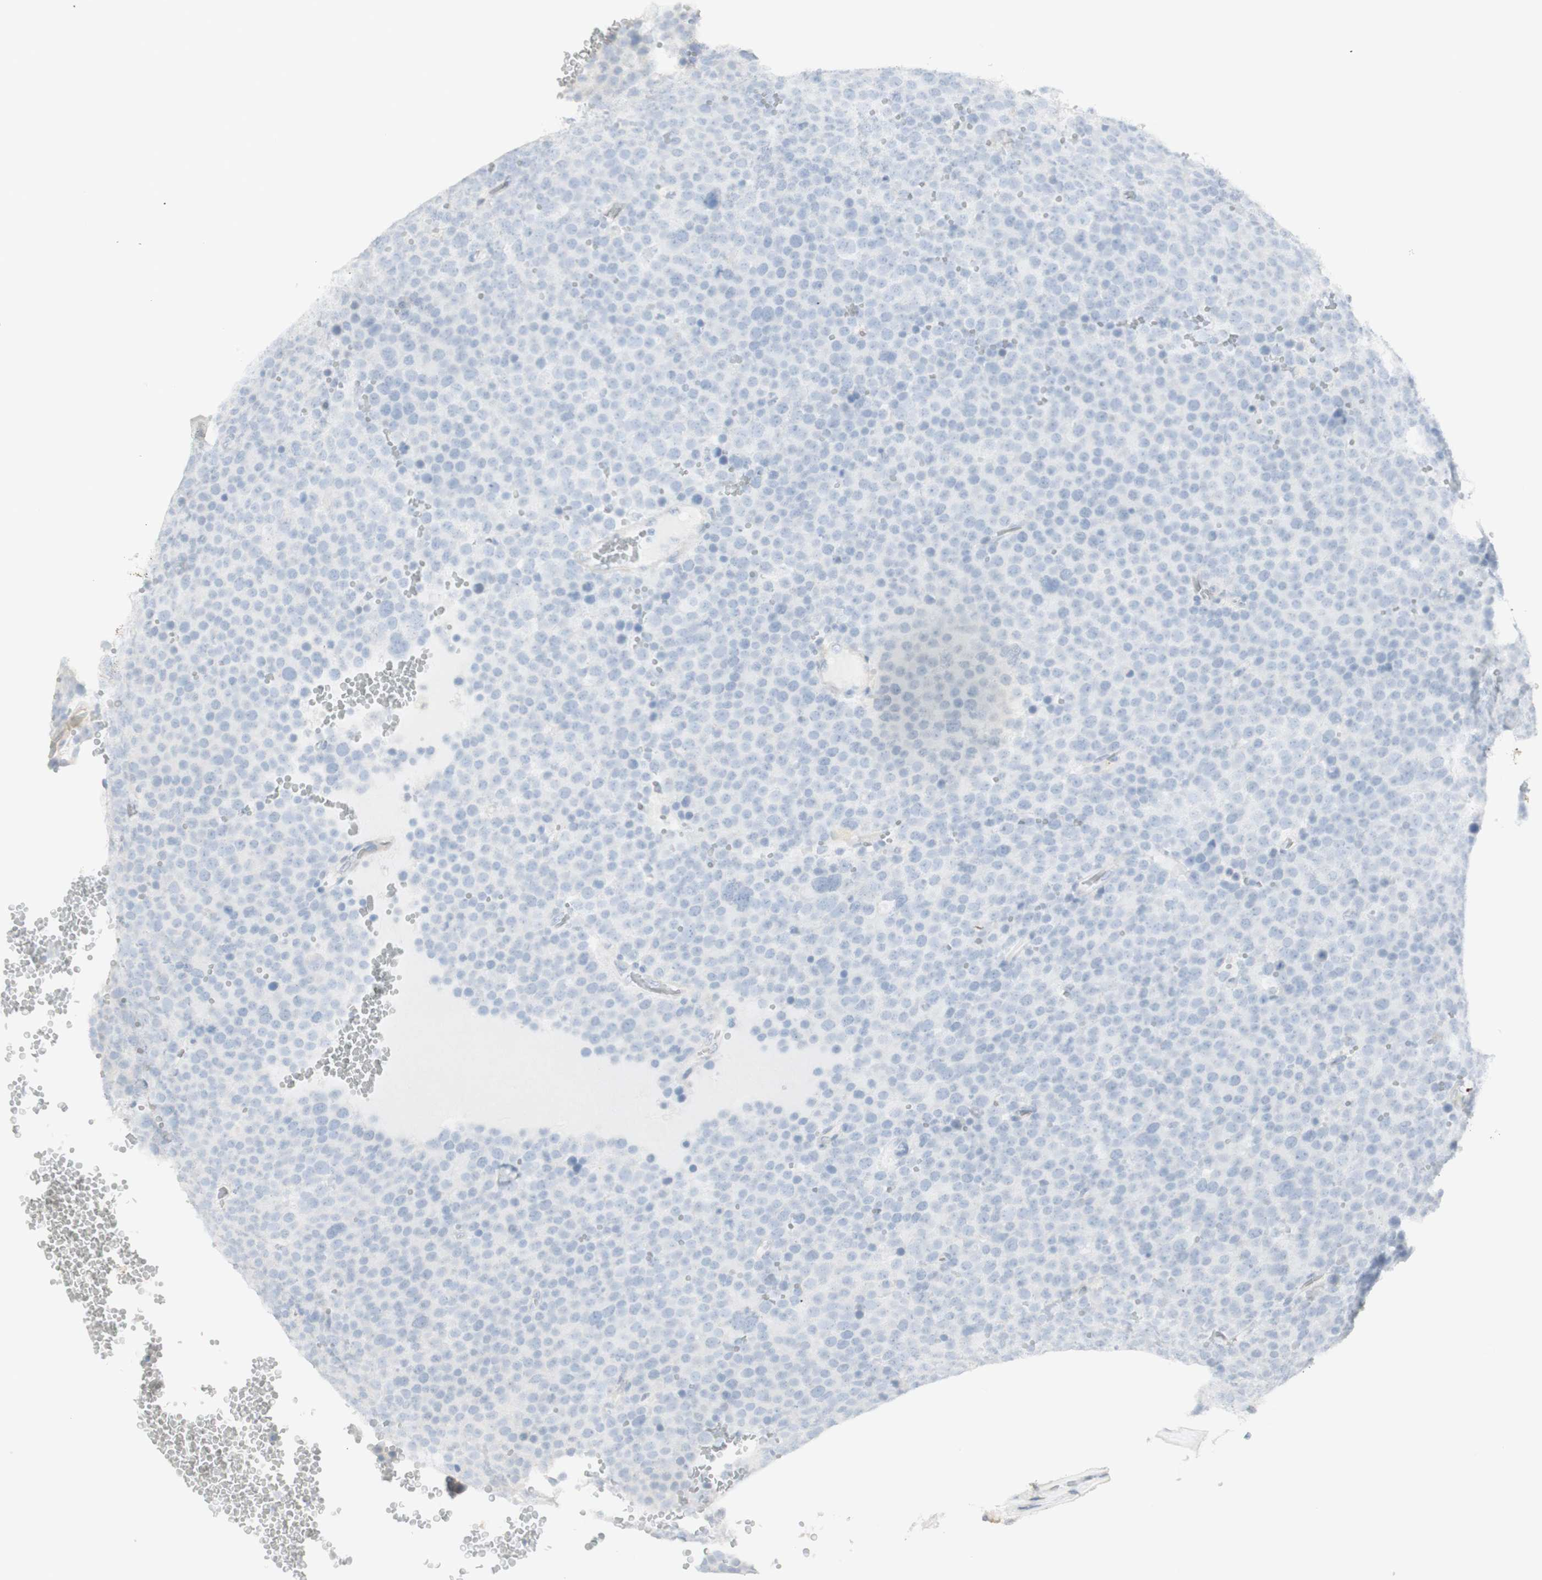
{"staining": {"intensity": "negative", "quantity": "none", "location": "none"}, "tissue": "testis cancer", "cell_type": "Tumor cells", "image_type": "cancer", "snomed": [{"axis": "morphology", "description": "Seminoma, NOS"}, {"axis": "topography", "description": "Testis"}], "caption": "The immunohistochemistry (IHC) micrograph has no significant positivity in tumor cells of testis seminoma tissue.", "gene": "NDST4", "patient": {"sex": "male", "age": 71}}